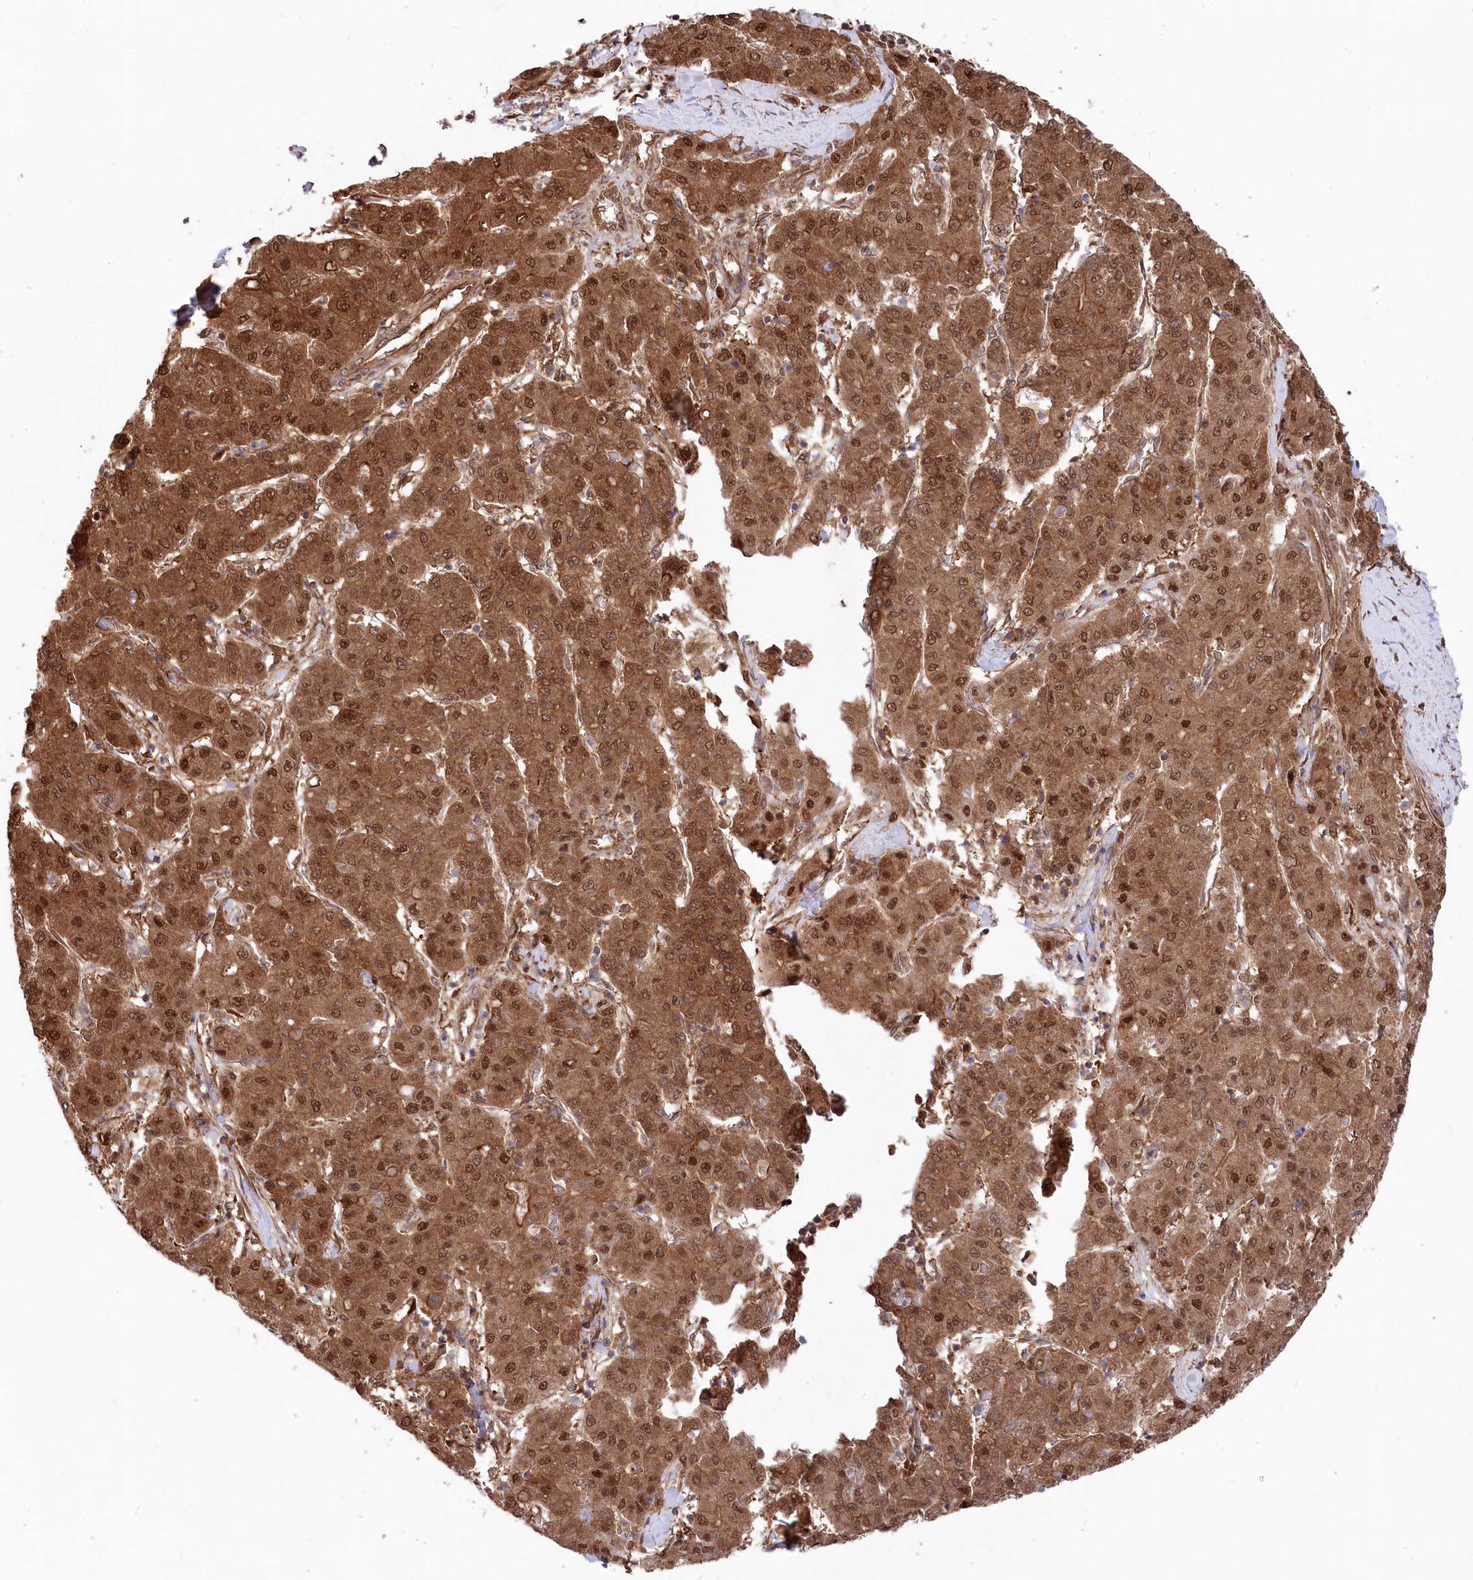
{"staining": {"intensity": "strong", "quantity": ">75%", "location": "cytoplasmic/membranous,nuclear"}, "tissue": "liver cancer", "cell_type": "Tumor cells", "image_type": "cancer", "snomed": [{"axis": "morphology", "description": "Carcinoma, Hepatocellular, NOS"}, {"axis": "topography", "description": "Liver"}], "caption": "Immunohistochemistry (IHC) of human liver hepatocellular carcinoma reveals high levels of strong cytoplasmic/membranous and nuclear positivity in about >75% of tumor cells.", "gene": "PSMA1", "patient": {"sex": "male", "age": 65}}